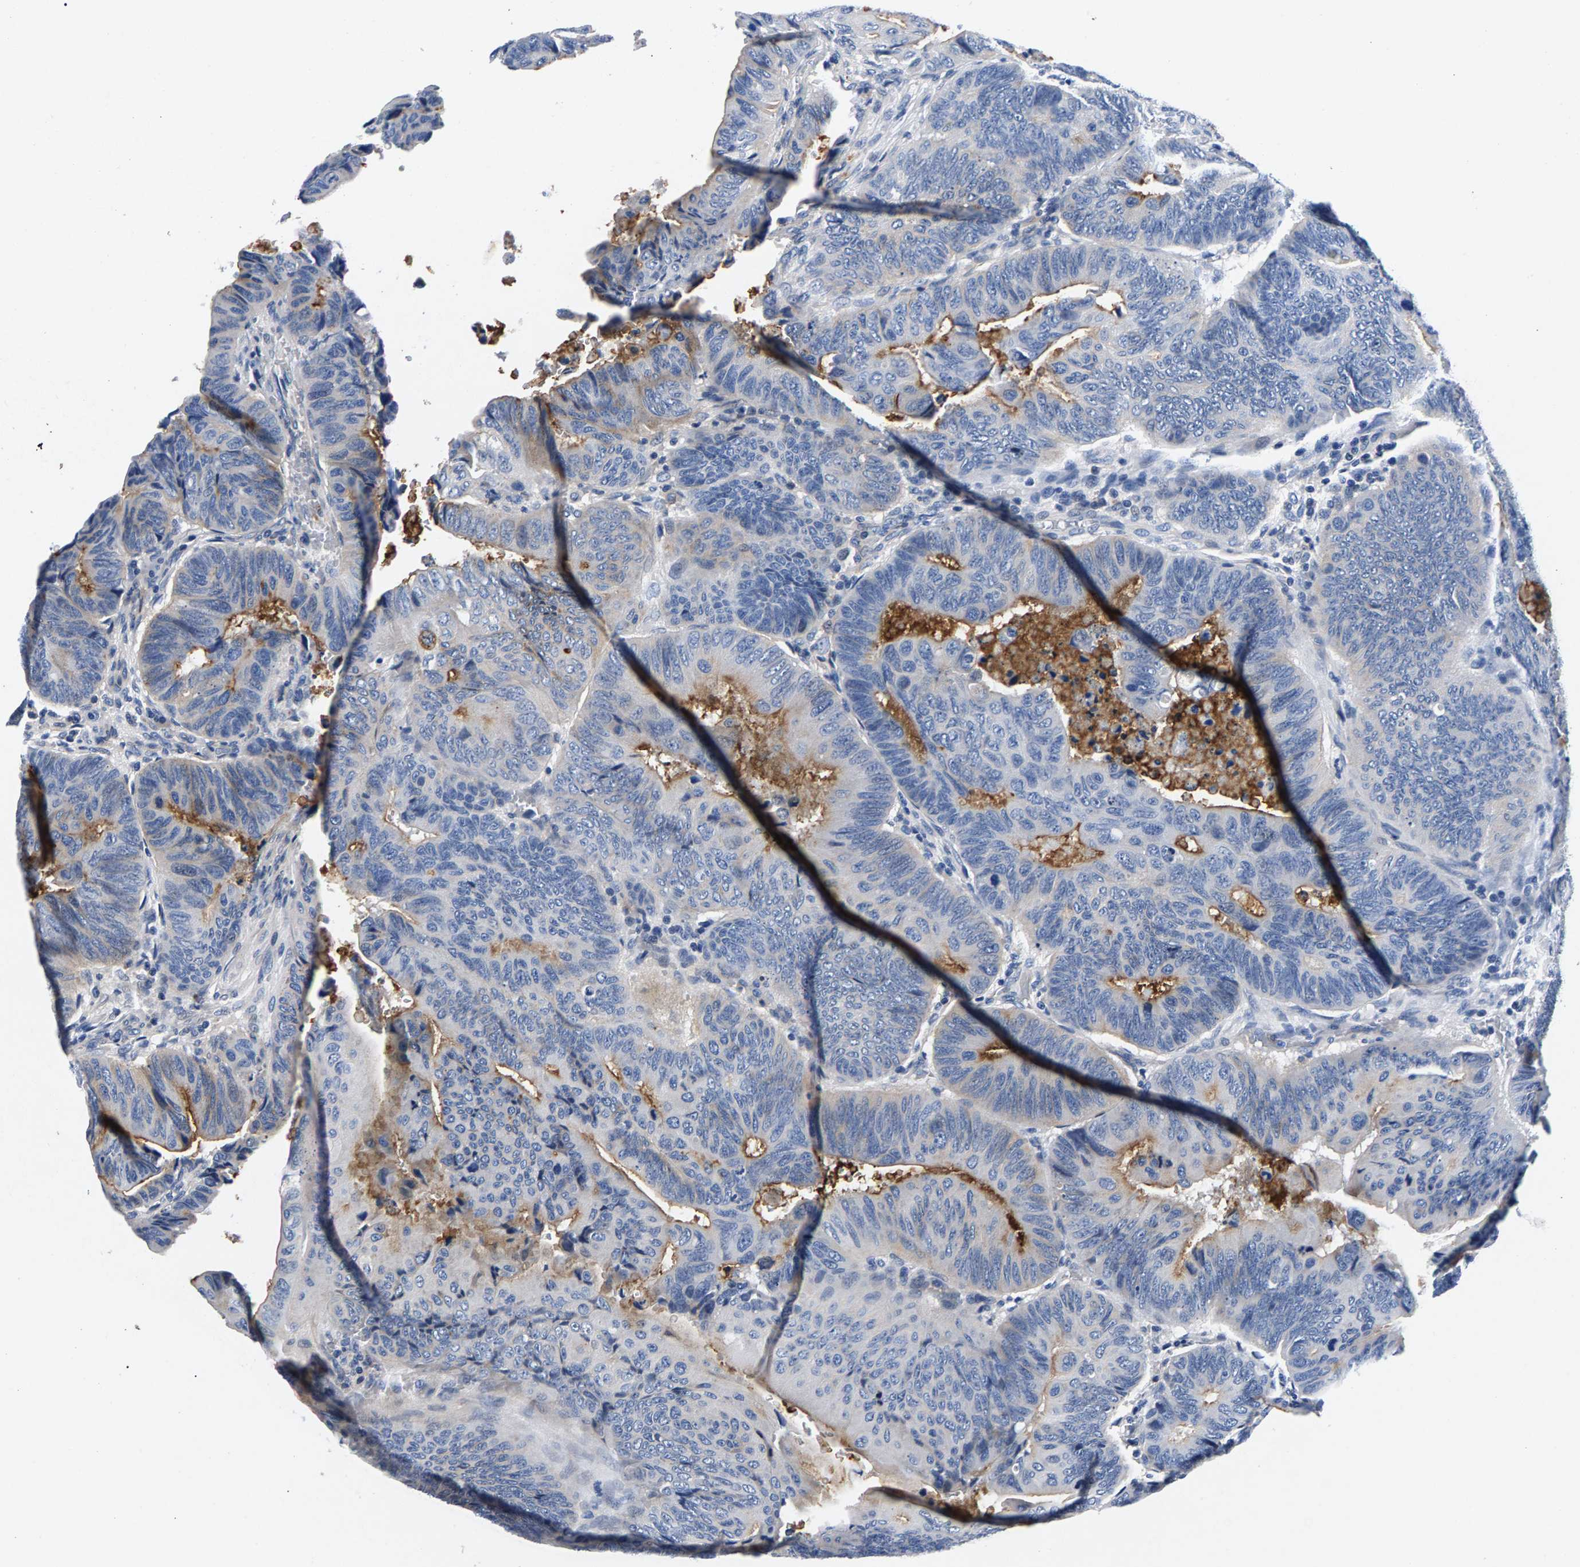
{"staining": {"intensity": "moderate", "quantity": "<25%", "location": "cytoplasmic/membranous"}, "tissue": "colorectal cancer", "cell_type": "Tumor cells", "image_type": "cancer", "snomed": [{"axis": "morphology", "description": "Normal tissue, NOS"}, {"axis": "morphology", "description": "Adenocarcinoma, NOS"}, {"axis": "topography", "description": "Rectum"}, {"axis": "topography", "description": "Peripheral nerve tissue"}], "caption": "An immunohistochemistry micrograph of neoplastic tissue is shown. Protein staining in brown highlights moderate cytoplasmic/membranous positivity in adenocarcinoma (colorectal) within tumor cells. The staining was performed using DAB, with brown indicating positive protein expression. Nuclei are stained blue with hematoxylin.", "gene": "P2RY4", "patient": {"sex": "male", "age": 92}}